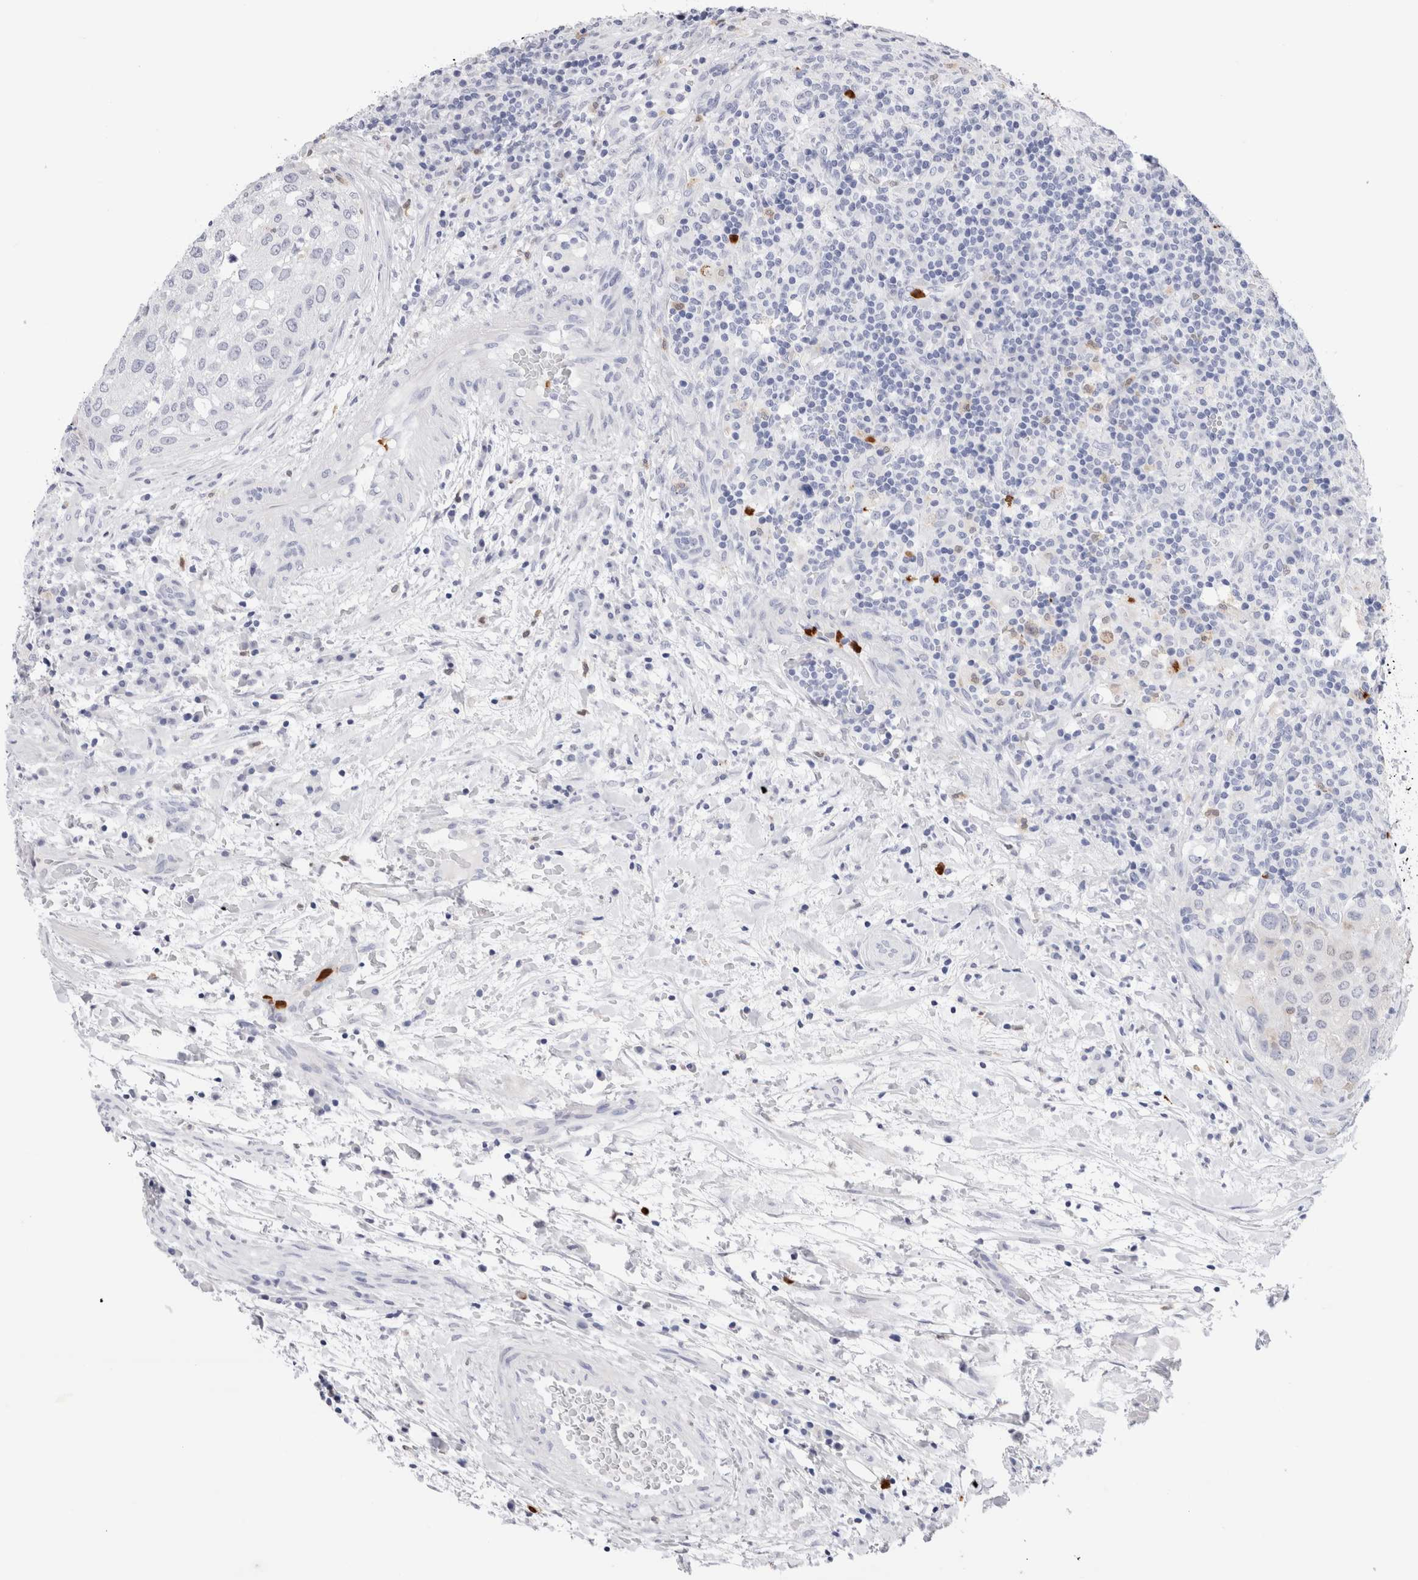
{"staining": {"intensity": "negative", "quantity": "none", "location": "none"}, "tissue": "urothelial cancer", "cell_type": "Tumor cells", "image_type": "cancer", "snomed": [{"axis": "morphology", "description": "Urothelial carcinoma, High grade"}, {"axis": "topography", "description": "Lymph node"}, {"axis": "topography", "description": "Urinary bladder"}], "caption": "An immunohistochemistry histopathology image of urothelial cancer is shown. There is no staining in tumor cells of urothelial cancer.", "gene": "SLC10A5", "patient": {"sex": "male", "age": 51}}